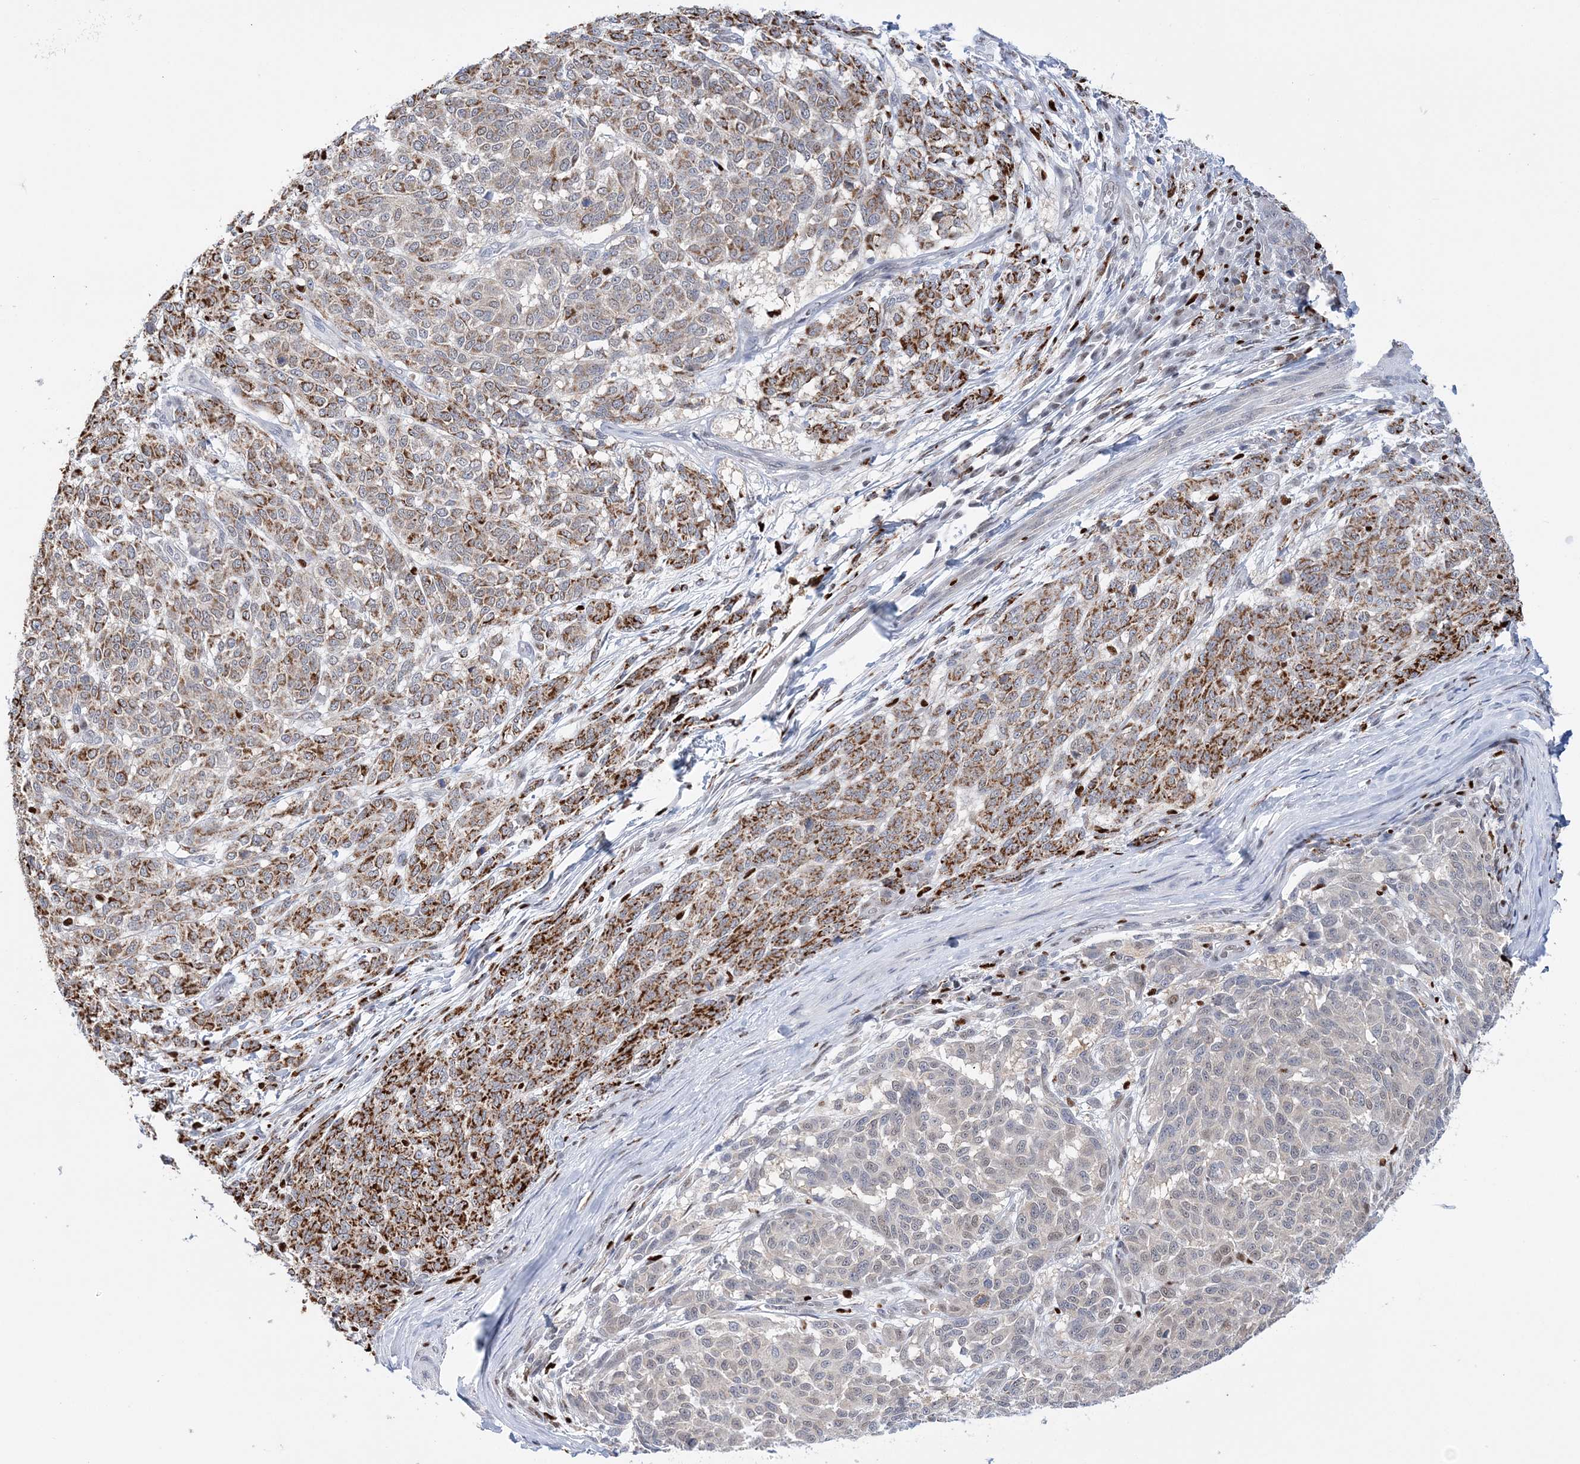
{"staining": {"intensity": "moderate", "quantity": "25%-75%", "location": "cytoplasmic/membranous"}, "tissue": "melanoma", "cell_type": "Tumor cells", "image_type": "cancer", "snomed": [{"axis": "morphology", "description": "Malignant melanoma, NOS"}, {"axis": "topography", "description": "Skin"}], "caption": "Protein expression analysis of human melanoma reveals moderate cytoplasmic/membranous positivity in approximately 25%-75% of tumor cells.", "gene": "NIT2", "patient": {"sex": "male", "age": 49}}